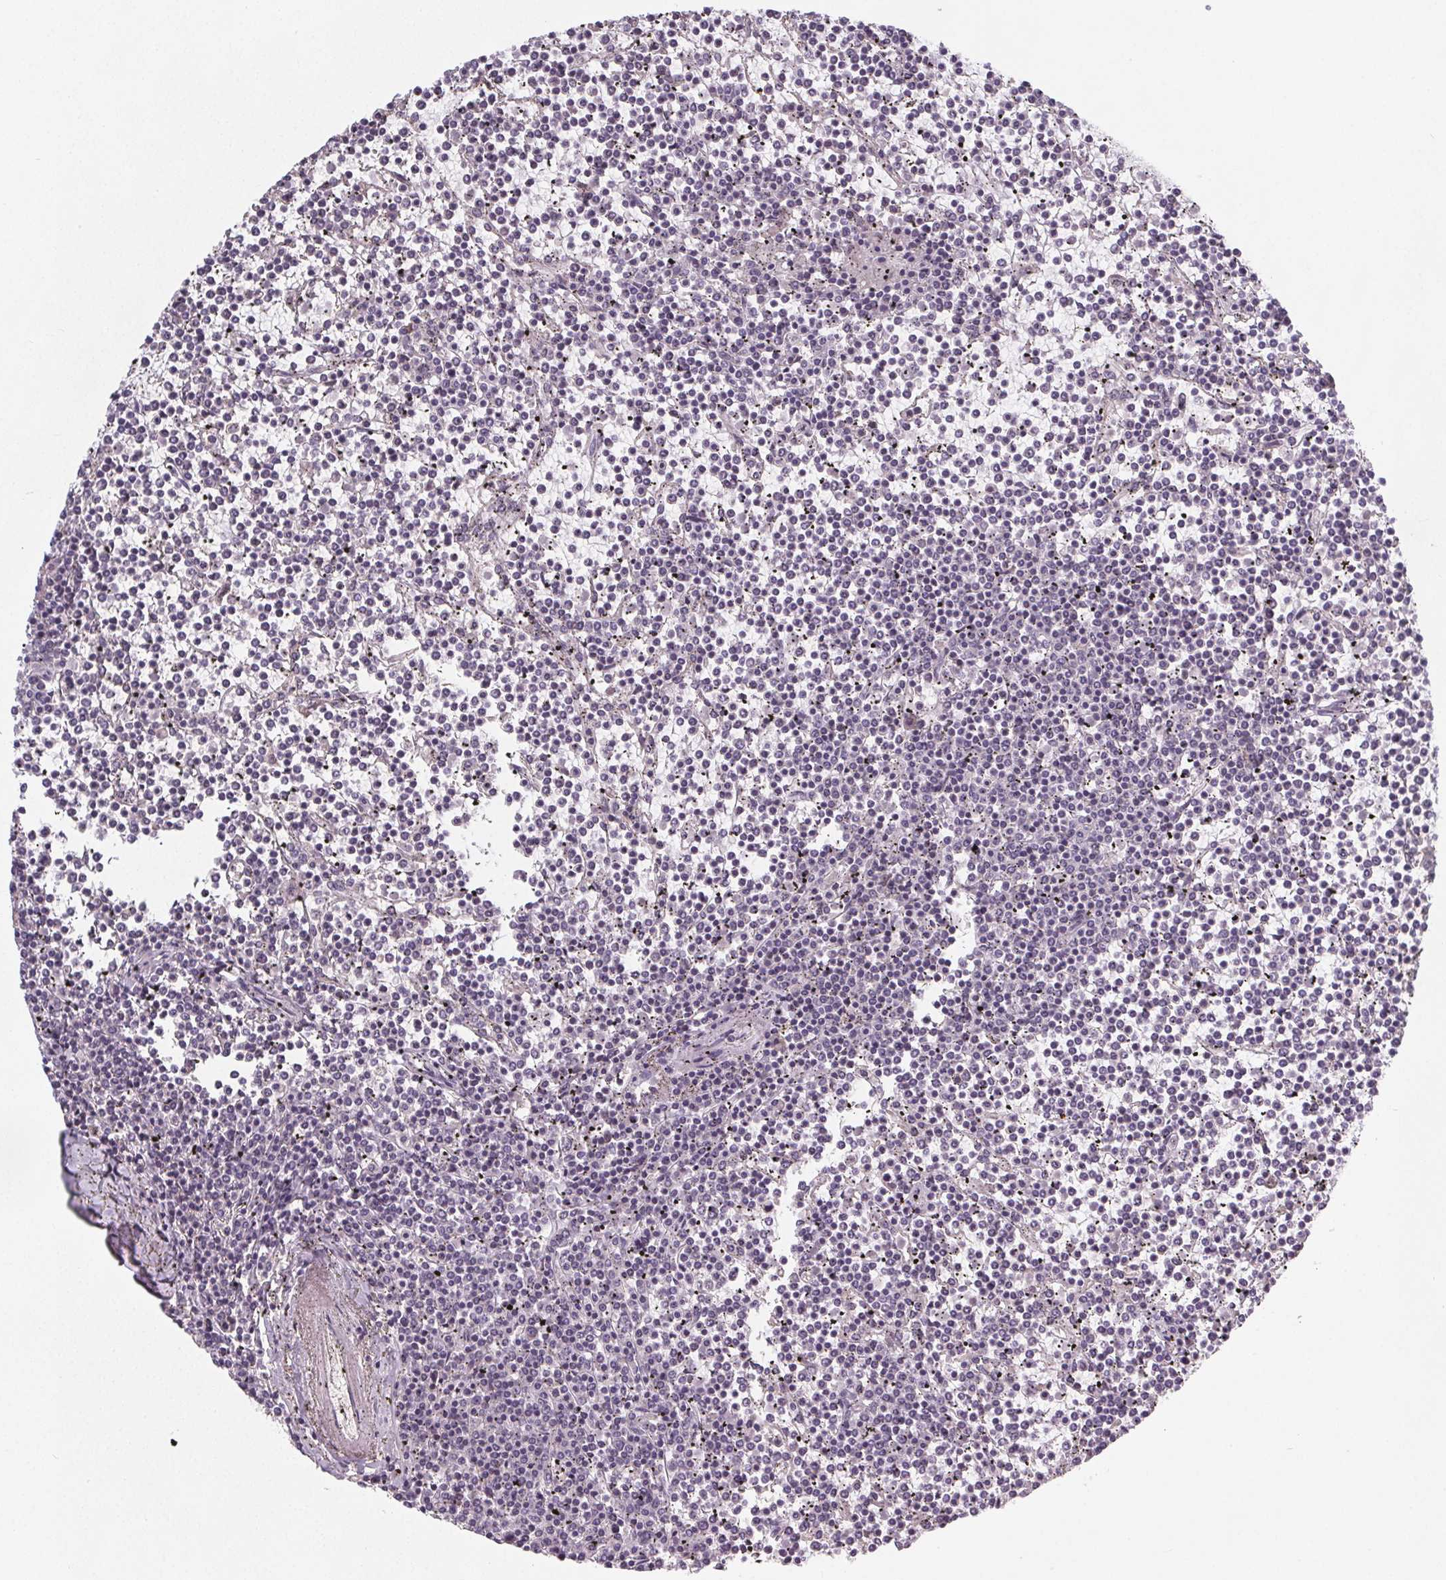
{"staining": {"intensity": "negative", "quantity": "none", "location": "none"}, "tissue": "lymphoma", "cell_type": "Tumor cells", "image_type": "cancer", "snomed": [{"axis": "morphology", "description": "Malignant lymphoma, non-Hodgkin's type, Low grade"}, {"axis": "topography", "description": "Spleen"}], "caption": "There is no significant positivity in tumor cells of lymphoma.", "gene": "SLC26A2", "patient": {"sex": "female", "age": 19}}